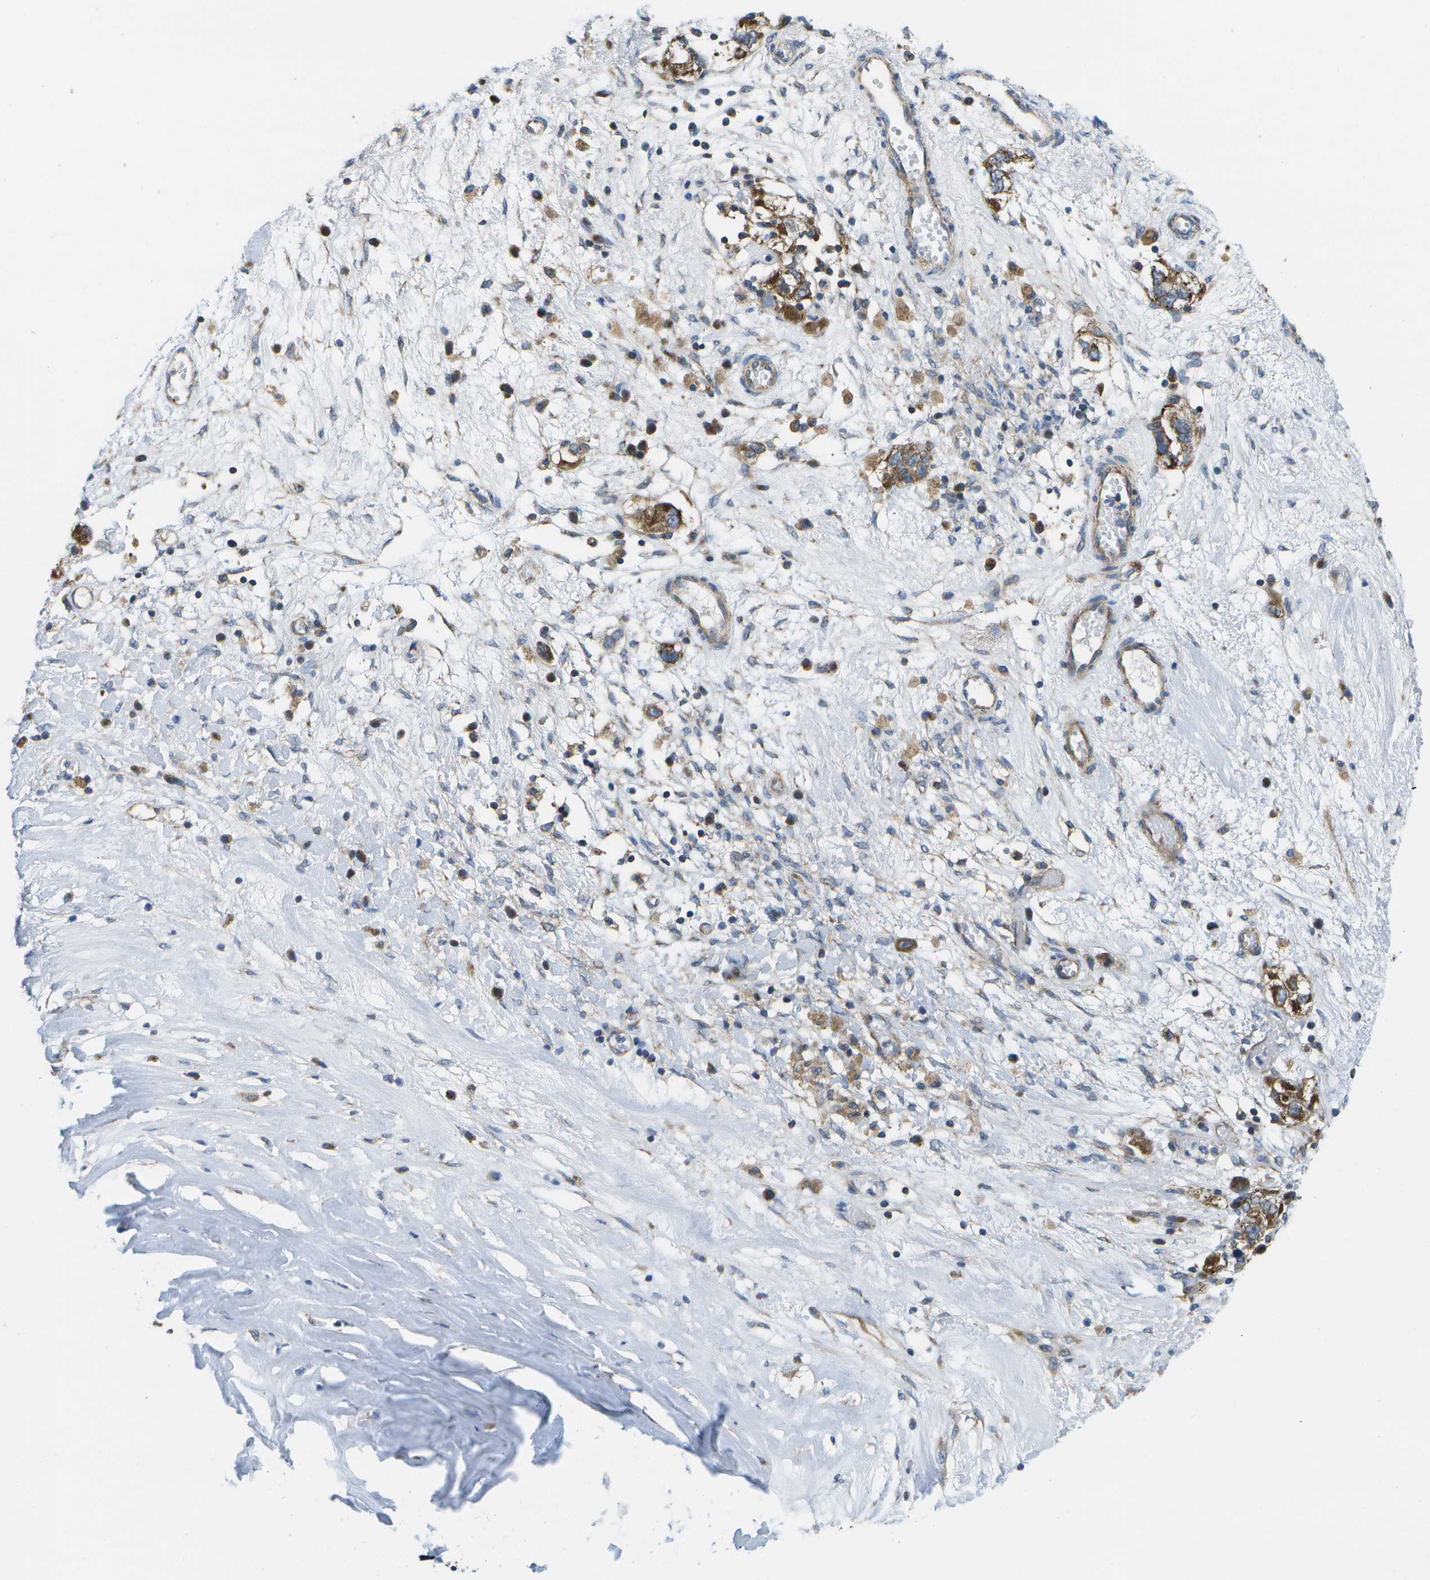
{"staining": {"intensity": "moderate", "quantity": "25%-75%", "location": "cytoplasmic/membranous"}, "tissue": "ovarian cancer", "cell_type": "Tumor cells", "image_type": "cancer", "snomed": [{"axis": "morphology", "description": "Carcinoma, NOS"}, {"axis": "morphology", "description": "Cystadenocarcinoma, serous, NOS"}, {"axis": "topography", "description": "Ovary"}], "caption": "DAB immunohistochemical staining of carcinoma (ovarian) exhibits moderate cytoplasmic/membranous protein positivity in about 25%-75% of tumor cells.", "gene": "MVK", "patient": {"sex": "female", "age": 69}}